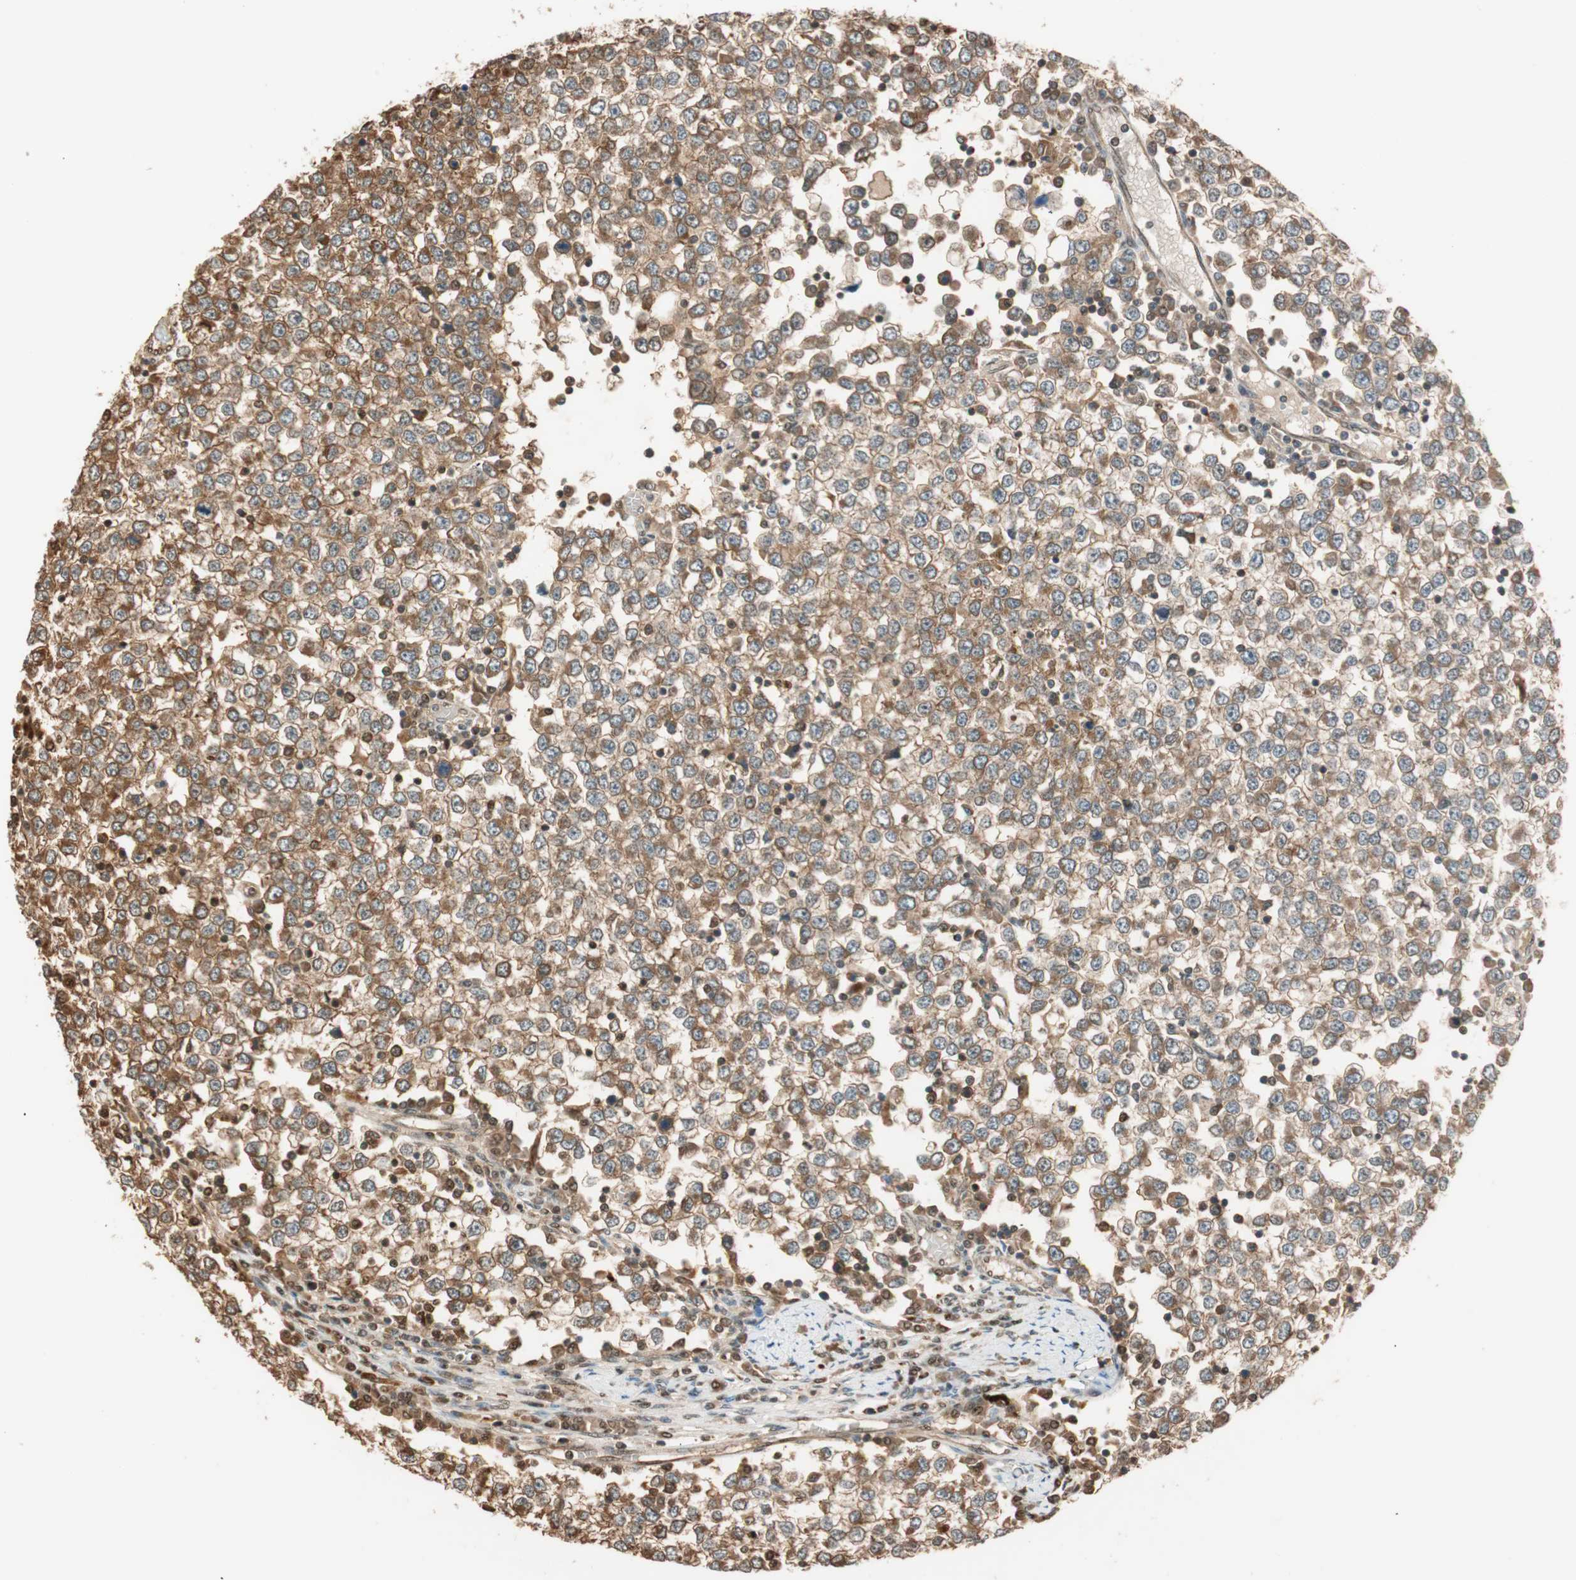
{"staining": {"intensity": "moderate", "quantity": ">75%", "location": "cytoplasmic/membranous"}, "tissue": "testis cancer", "cell_type": "Tumor cells", "image_type": "cancer", "snomed": [{"axis": "morphology", "description": "Seminoma, NOS"}, {"axis": "topography", "description": "Testis"}], "caption": "Testis cancer stained for a protein (brown) exhibits moderate cytoplasmic/membranous positive expression in approximately >75% of tumor cells.", "gene": "ZNF443", "patient": {"sex": "male", "age": 65}}